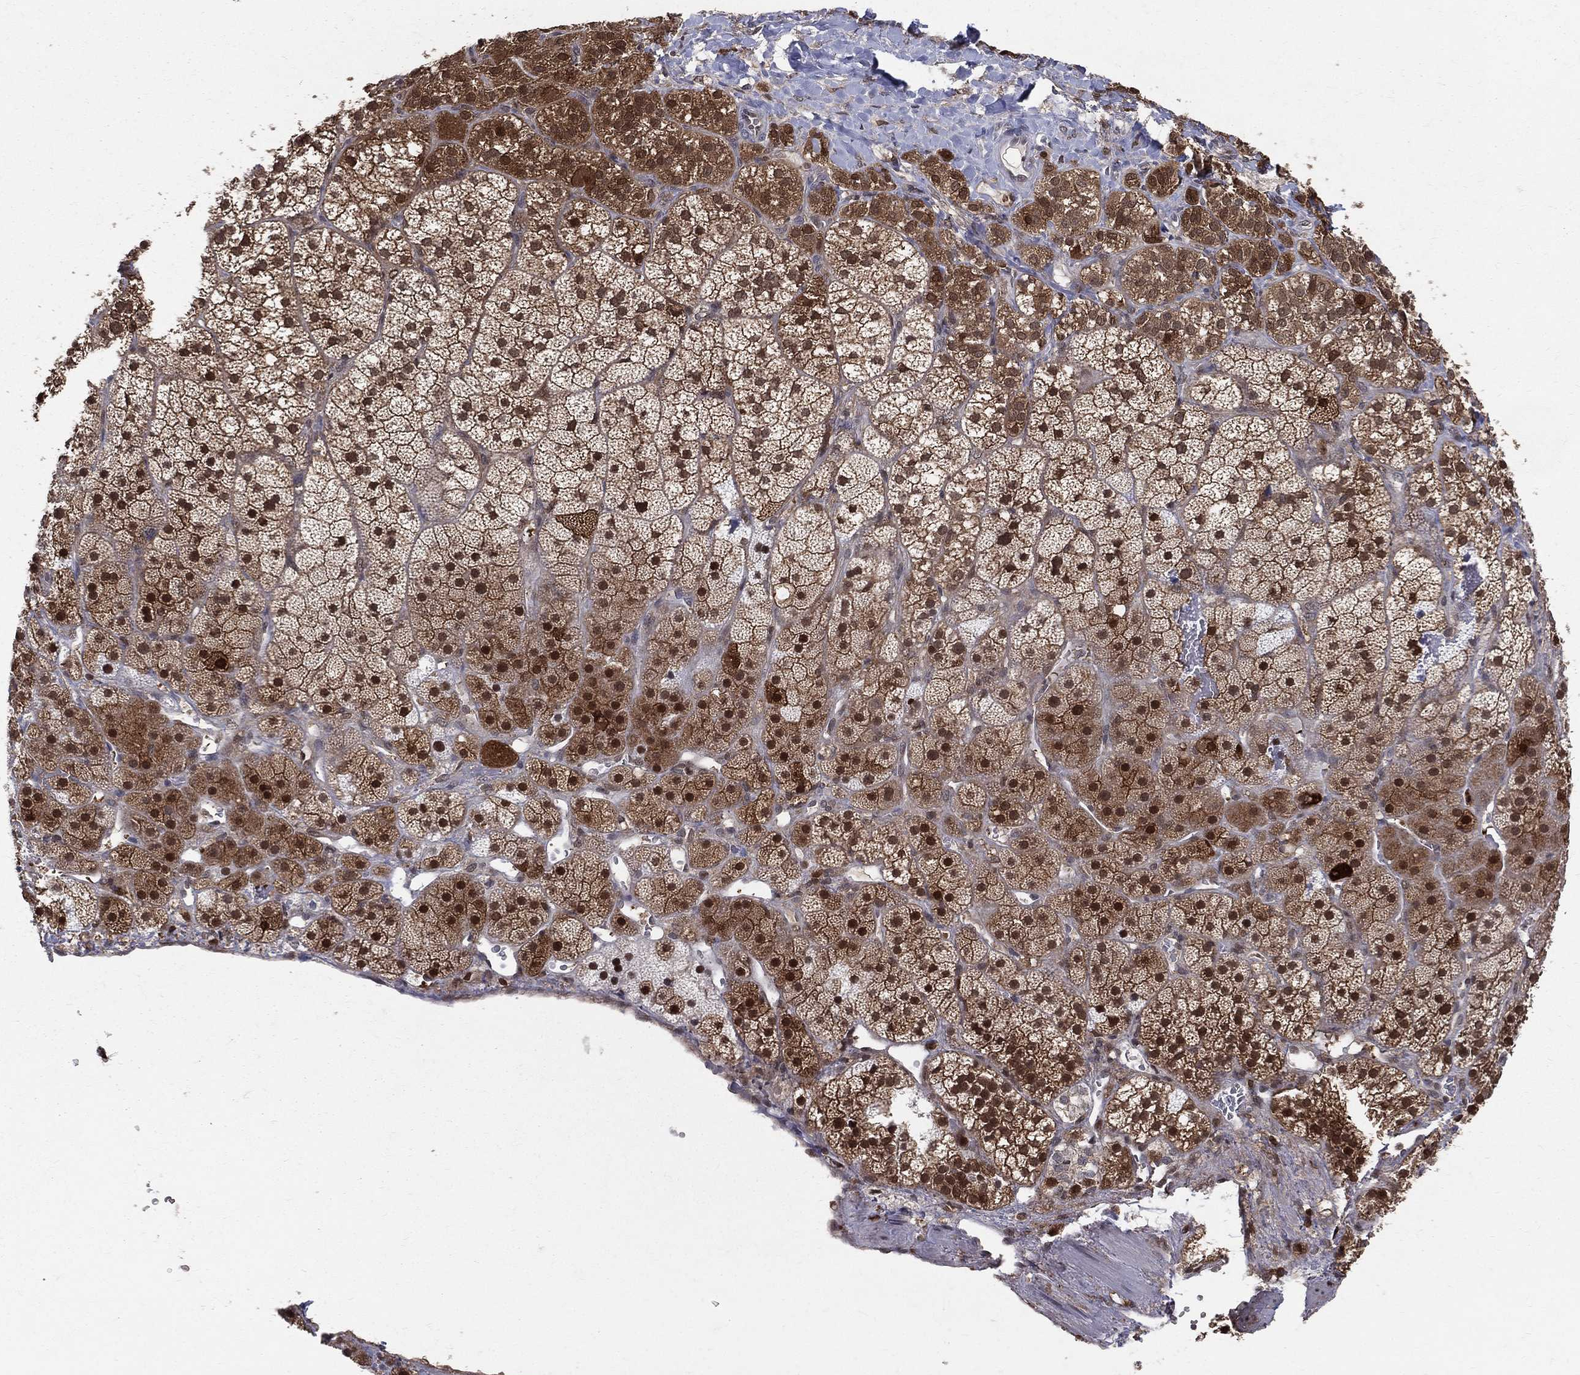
{"staining": {"intensity": "strong", "quantity": "25%-75%", "location": "cytoplasmic/membranous,nuclear"}, "tissue": "adrenal gland", "cell_type": "Glandular cells", "image_type": "normal", "snomed": [{"axis": "morphology", "description": "Normal tissue, NOS"}, {"axis": "topography", "description": "Adrenal gland"}], "caption": "IHC of benign adrenal gland shows high levels of strong cytoplasmic/membranous,nuclear positivity in approximately 25%-75% of glandular cells.", "gene": "ENO1", "patient": {"sex": "male", "age": 57}}